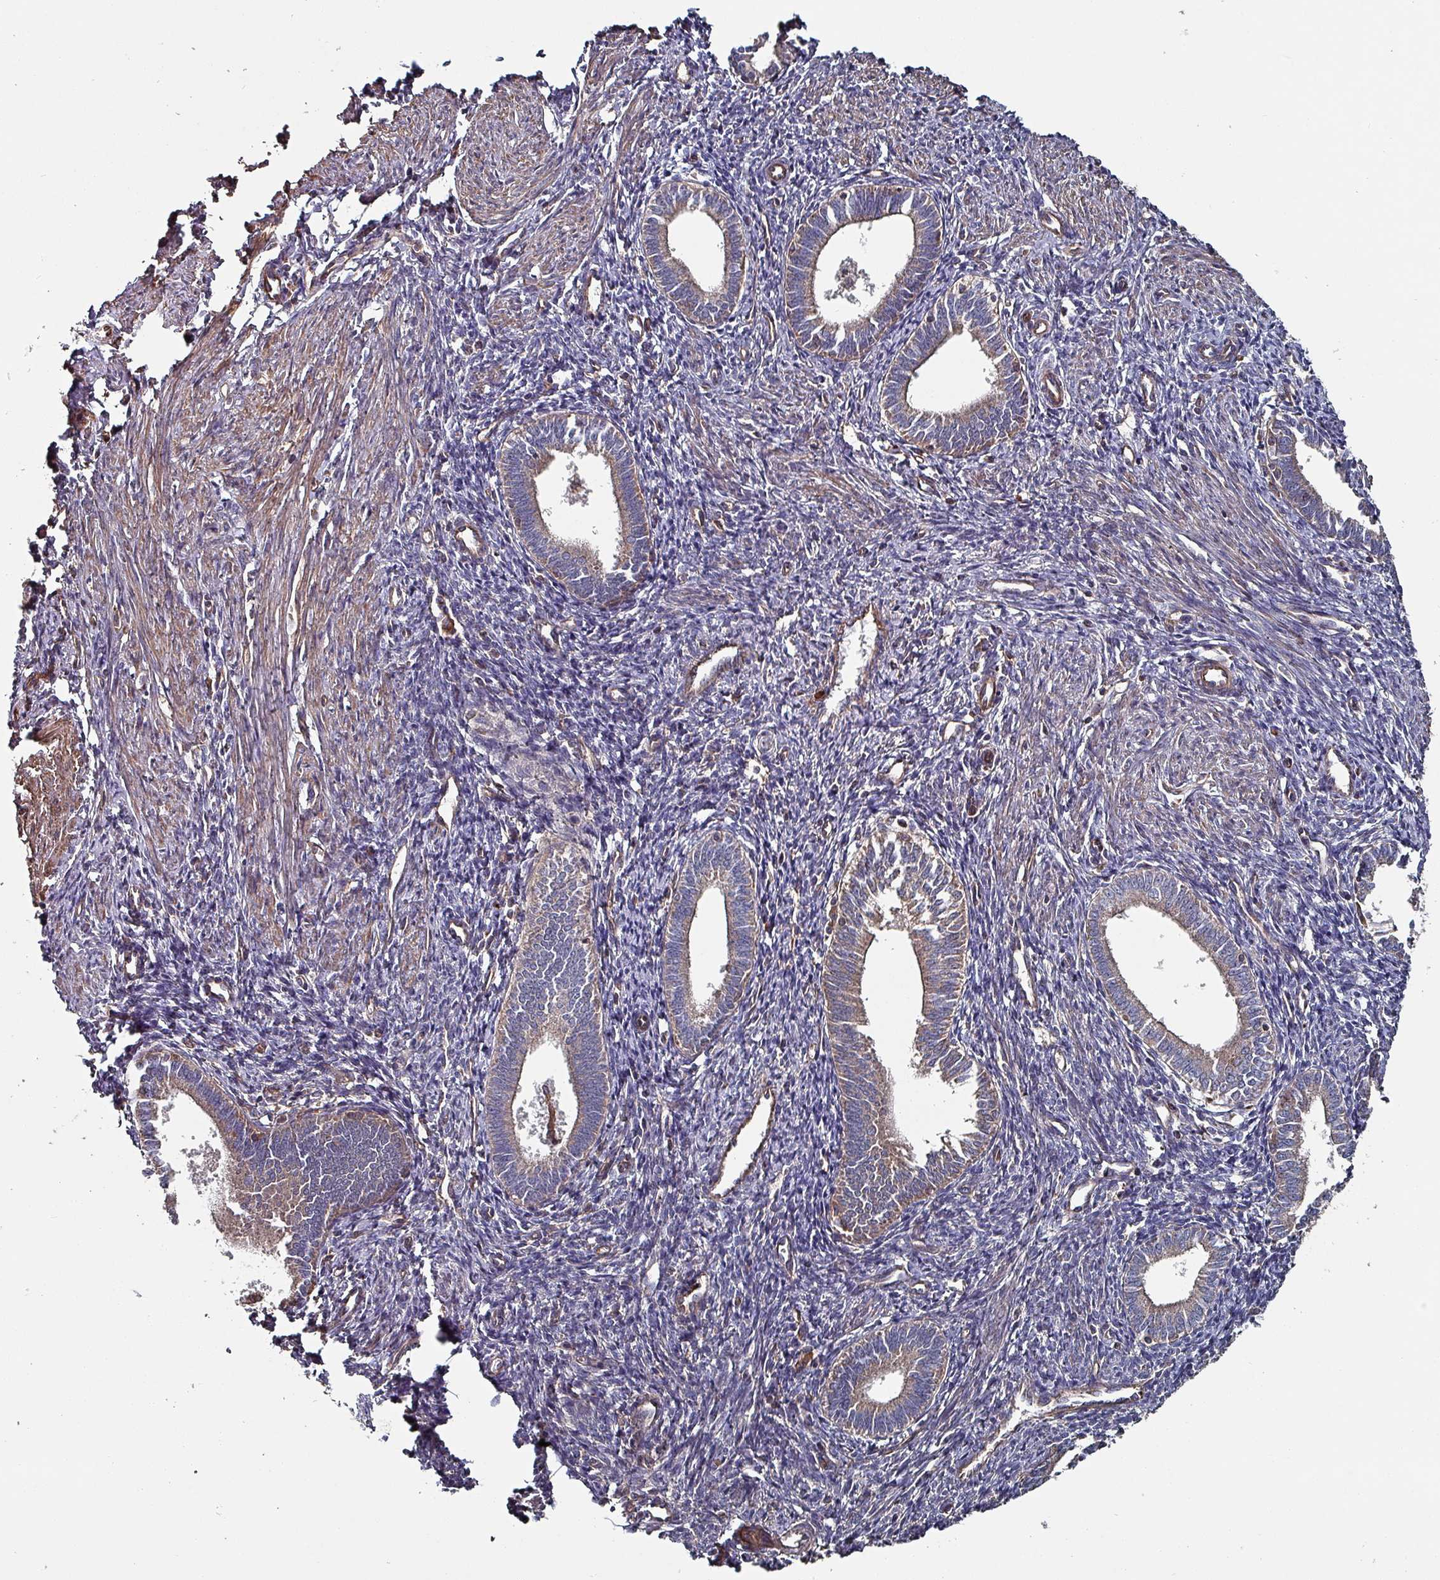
{"staining": {"intensity": "moderate", "quantity": "<25%", "location": "cytoplasmic/membranous"}, "tissue": "endometrium", "cell_type": "Cells in endometrial stroma", "image_type": "normal", "snomed": [{"axis": "morphology", "description": "Normal tissue, NOS"}, {"axis": "topography", "description": "Endometrium"}], "caption": "This photomicrograph exhibits normal endometrium stained with immunohistochemistry to label a protein in brown. The cytoplasmic/membranous of cells in endometrial stroma show moderate positivity for the protein. Nuclei are counter-stained blue.", "gene": "ANO10", "patient": {"sex": "female", "age": 41}}